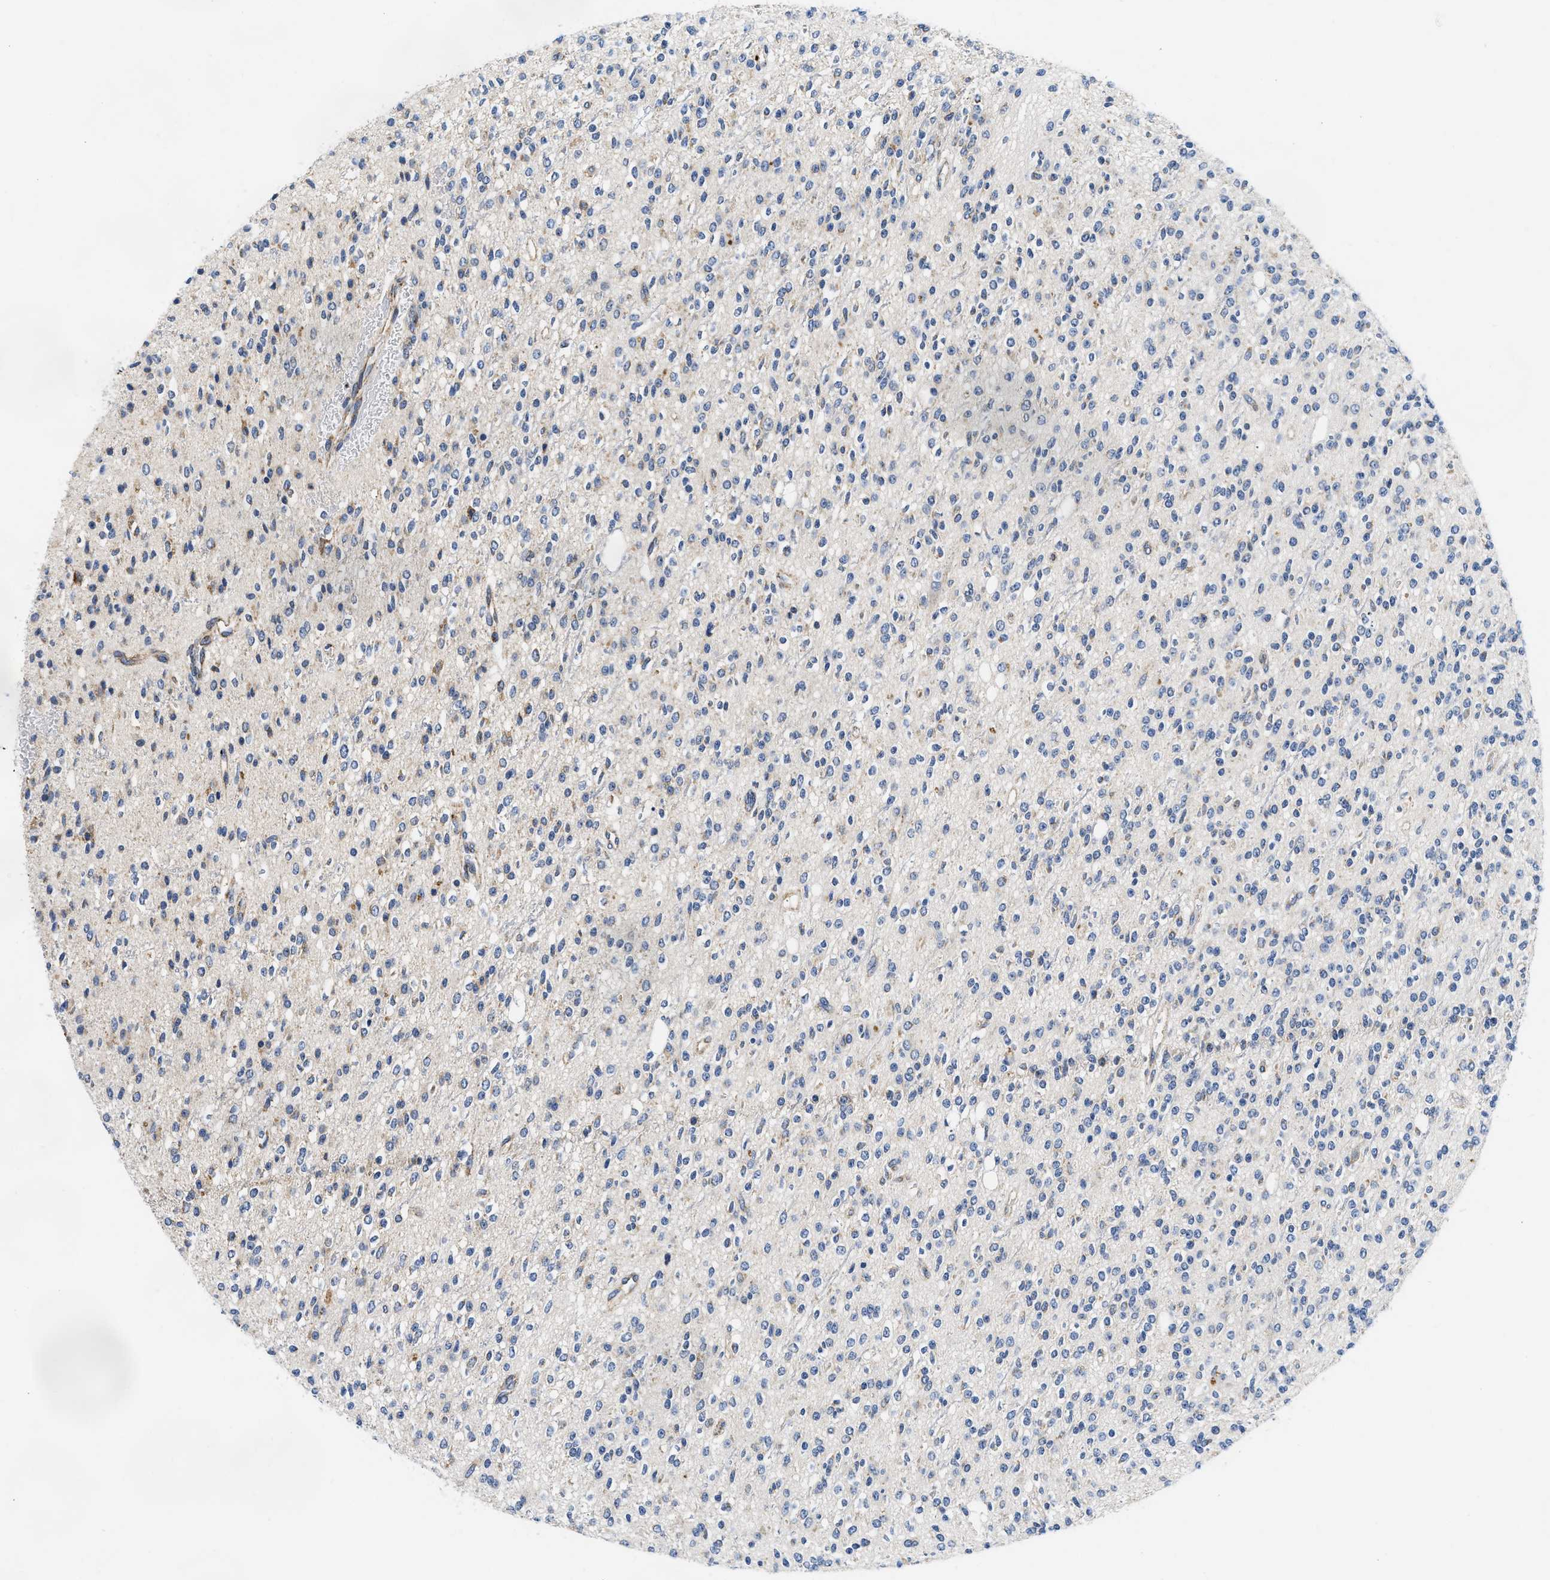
{"staining": {"intensity": "negative", "quantity": "none", "location": "none"}, "tissue": "glioma", "cell_type": "Tumor cells", "image_type": "cancer", "snomed": [{"axis": "morphology", "description": "Glioma, malignant, High grade"}, {"axis": "topography", "description": "Brain"}], "caption": "Tumor cells show no significant staining in high-grade glioma (malignant).", "gene": "PDP1", "patient": {"sex": "male", "age": 34}}